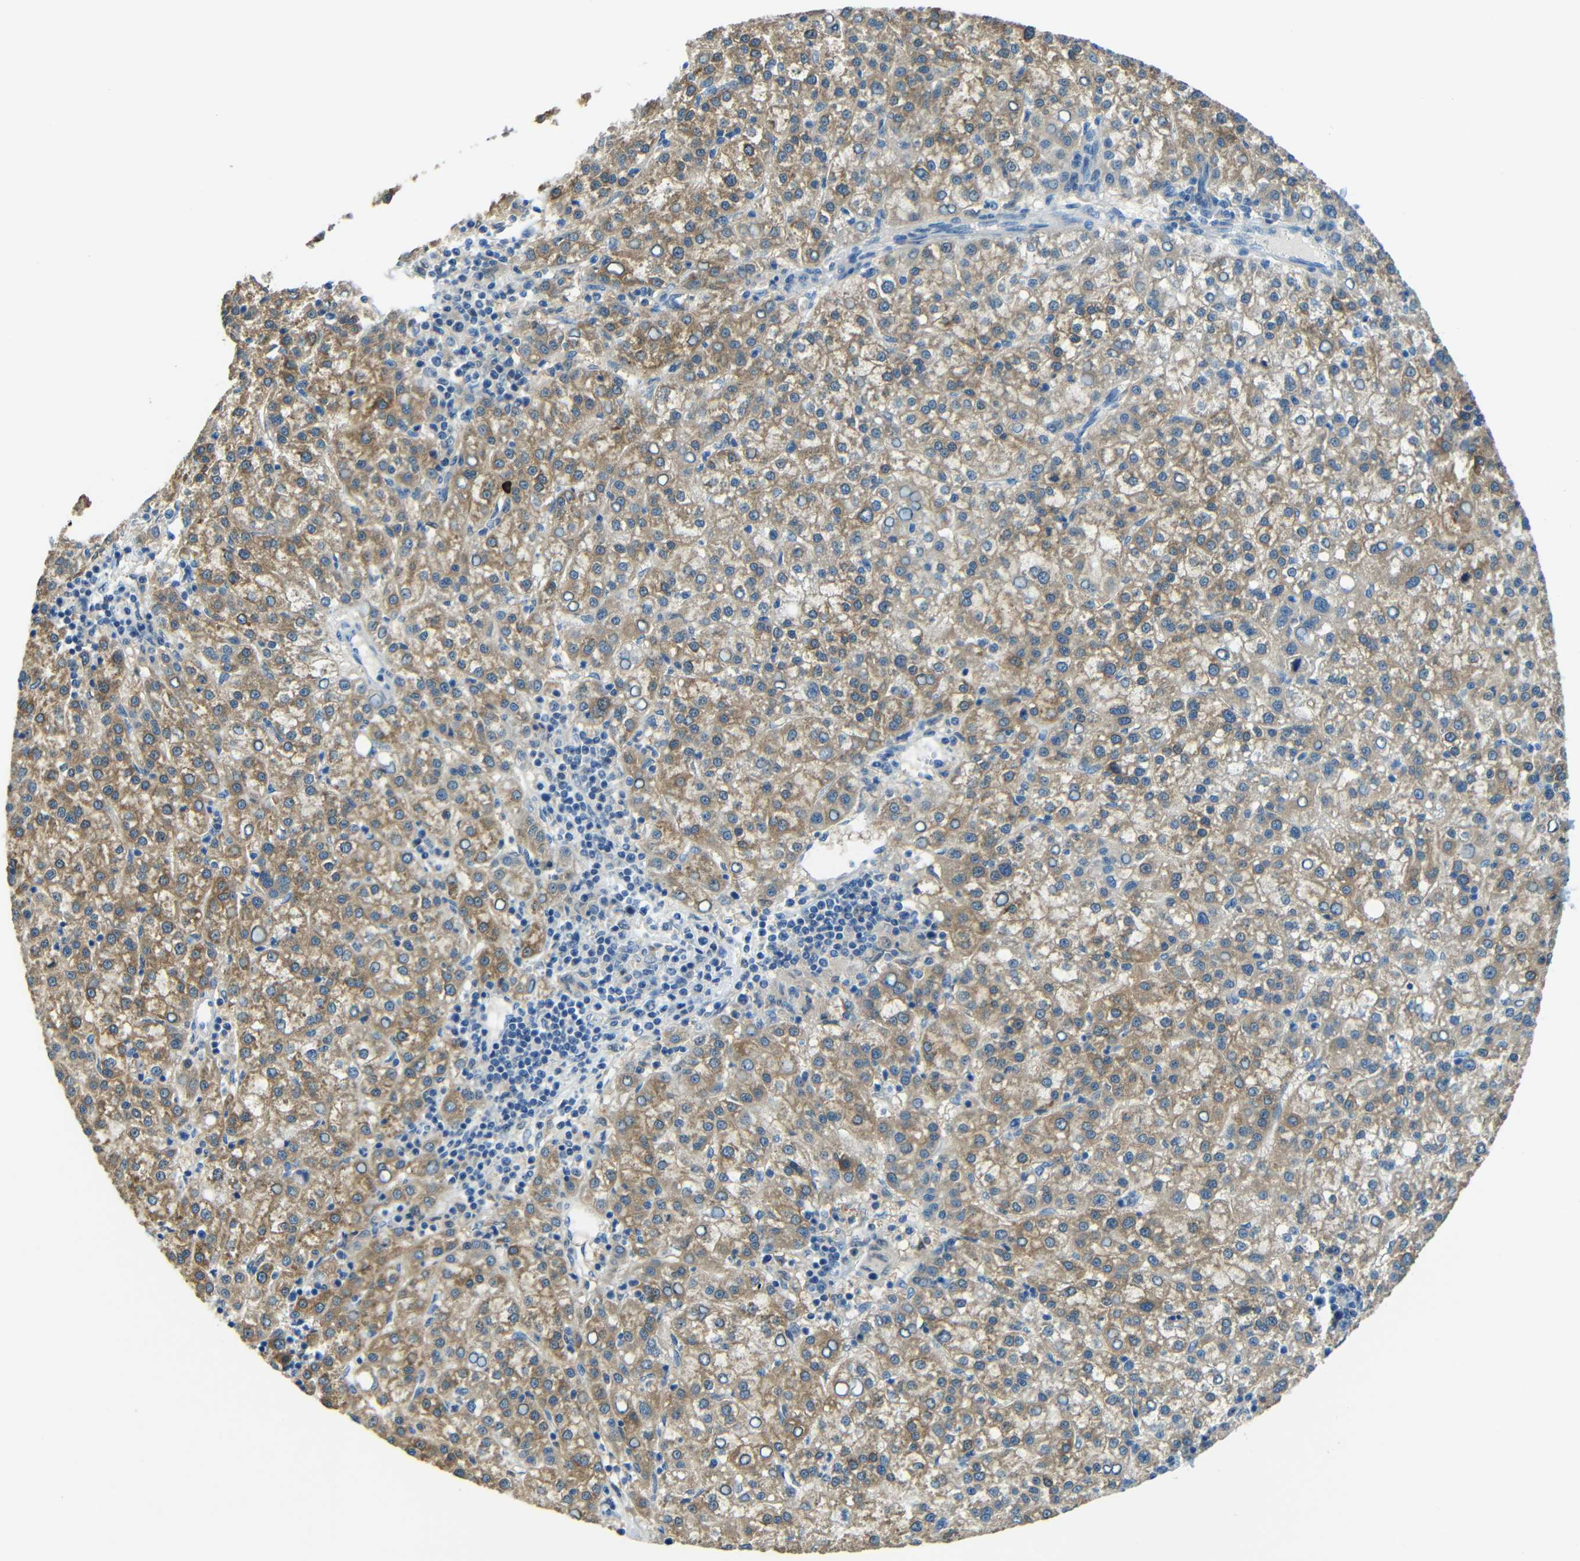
{"staining": {"intensity": "moderate", "quantity": ">75%", "location": "cytoplasmic/membranous"}, "tissue": "liver cancer", "cell_type": "Tumor cells", "image_type": "cancer", "snomed": [{"axis": "morphology", "description": "Carcinoma, Hepatocellular, NOS"}, {"axis": "topography", "description": "Liver"}], "caption": "Human hepatocellular carcinoma (liver) stained with a protein marker demonstrates moderate staining in tumor cells.", "gene": "CYP26B1", "patient": {"sex": "female", "age": 58}}